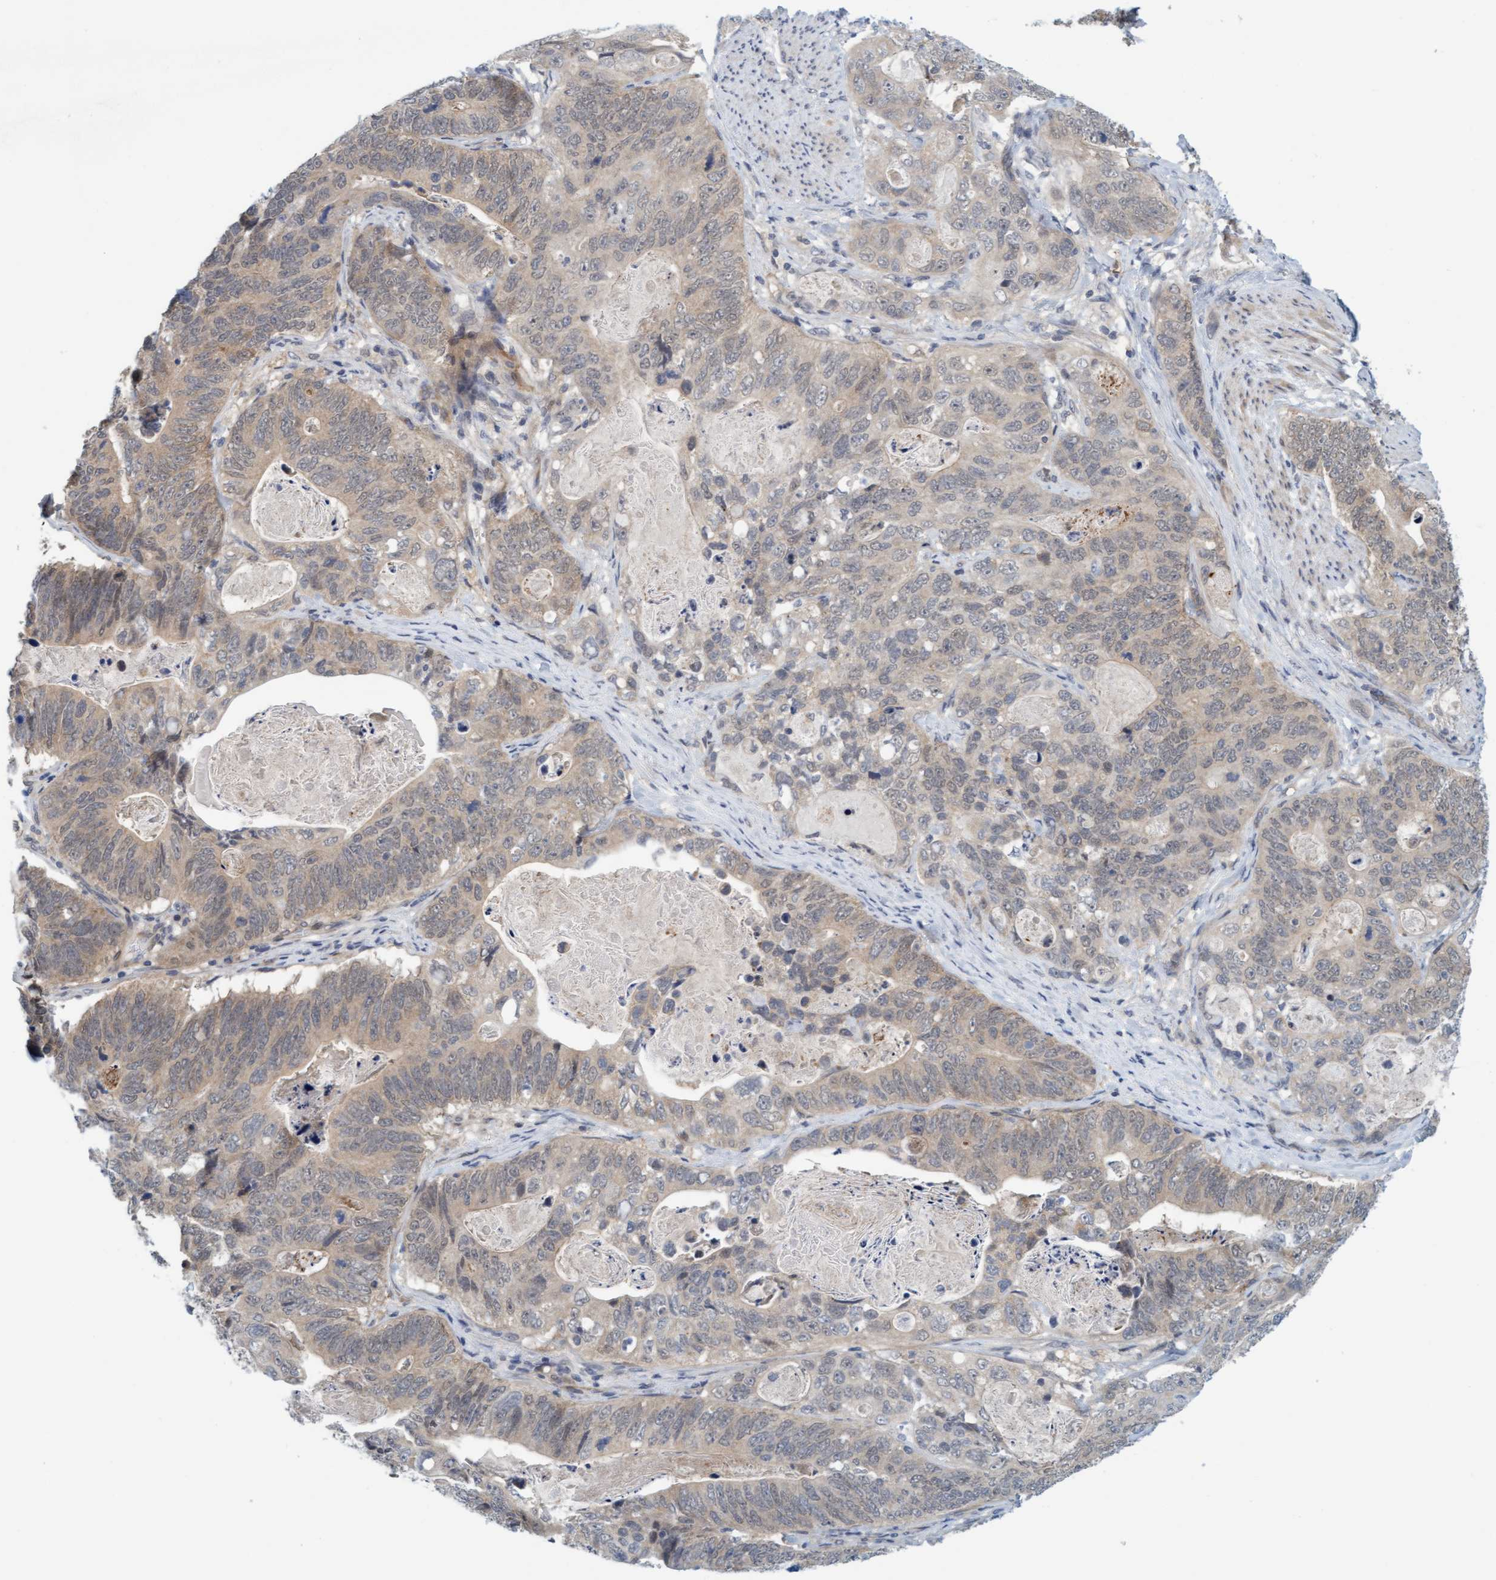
{"staining": {"intensity": "weak", "quantity": "<25%", "location": "cytoplasmic/membranous"}, "tissue": "stomach cancer", "cell_type": "Tumor cells", "image_type": "cancer", "snomed": [{"axis": "morphology", "description": "Normal tissue, NOS"}, {"axis": "morphology", "description": "Adenocarcinoma, NOS"}, {"axis": "topography", "description": "Stomach"}], "caption": "Tumor cells show no significant protein expression in stomach cancer (adenocarcinoma).", "gene": "TSTD2", "patient": {"sex": "female", "age": 89}}